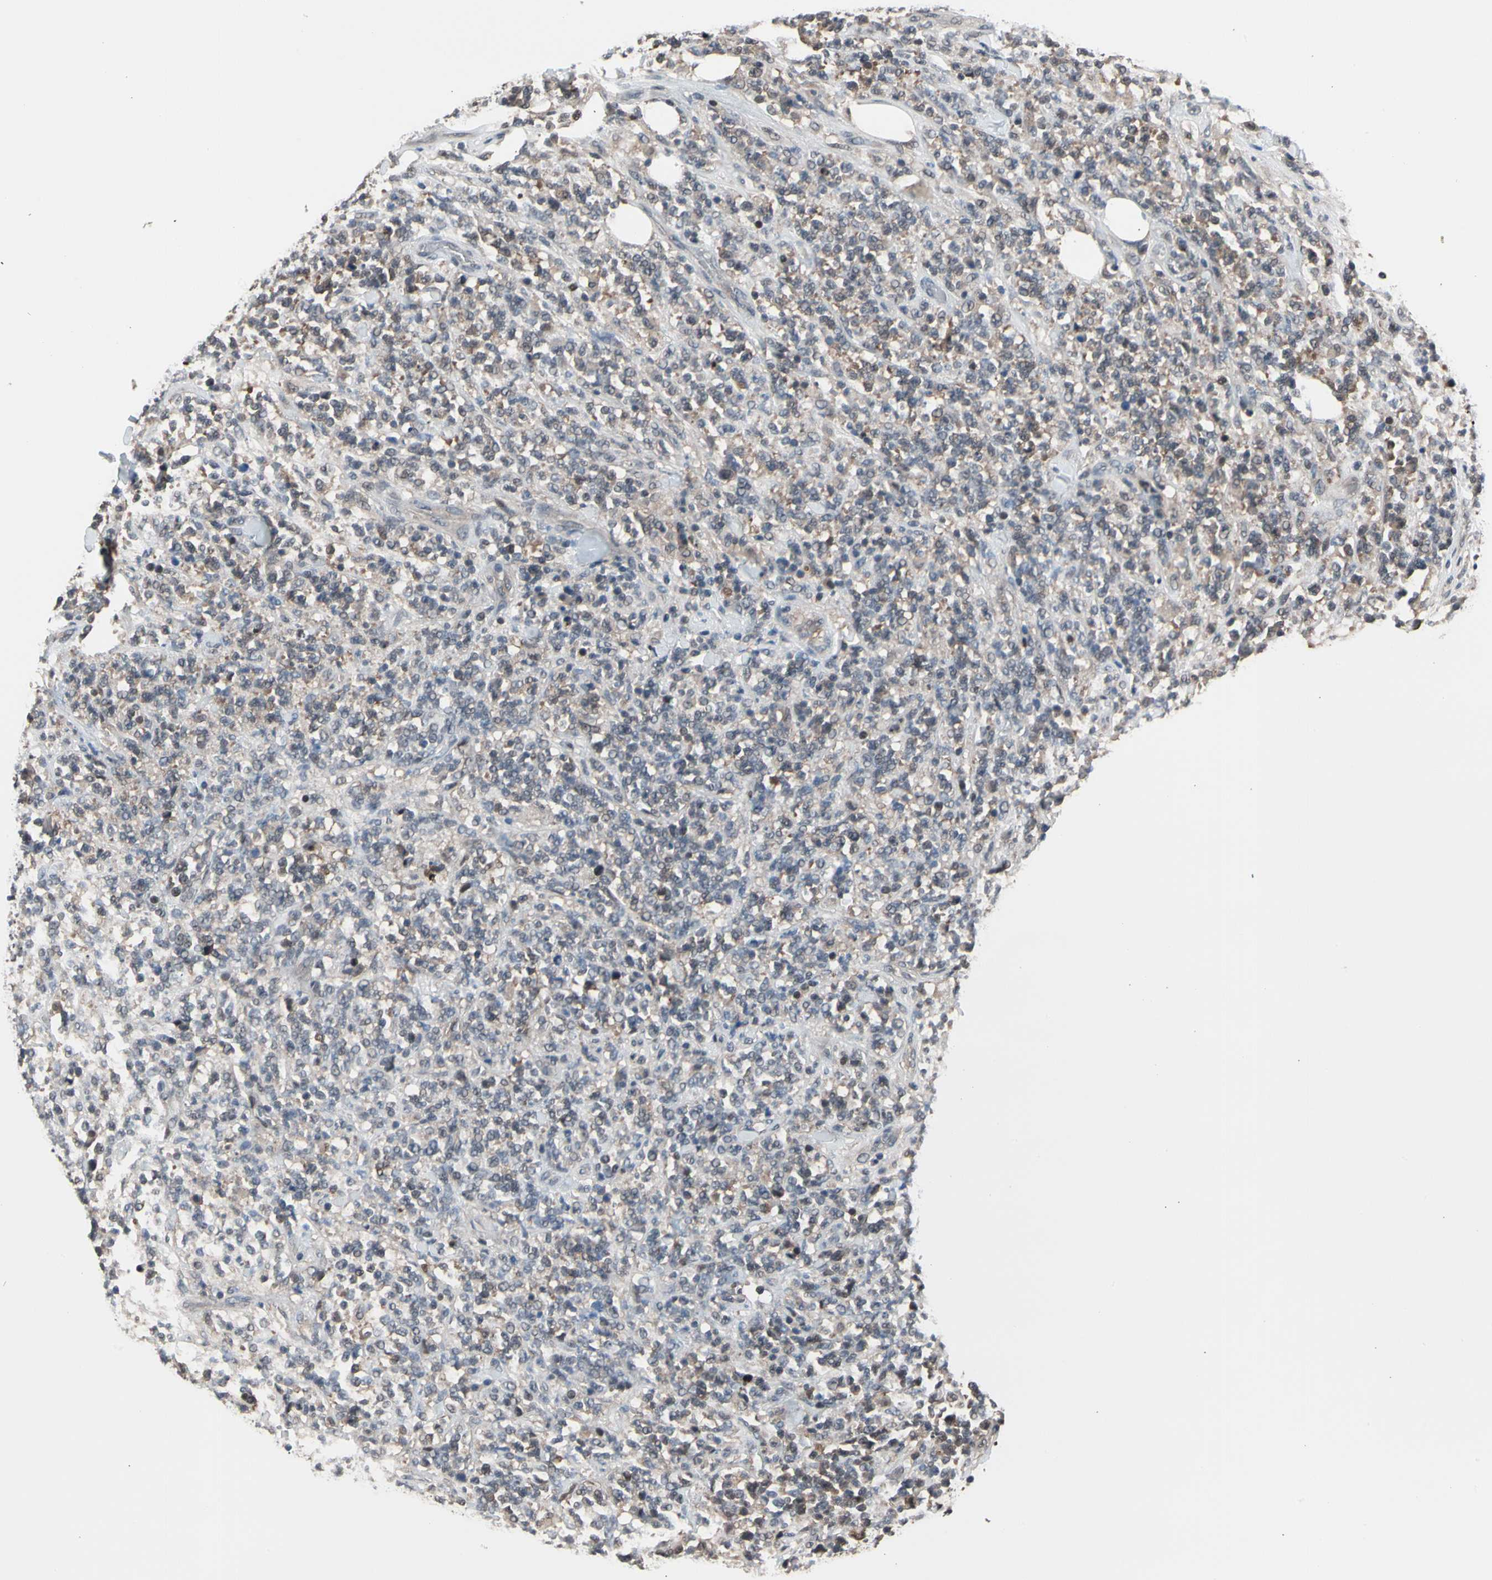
{"staining": {"intensity": "weak", "quantity": "25%-75%", "location": "cytoplasmic/membranous"}, "tissue": "lymphoma", "cell_type": "Tumor cells", "image_type": "cancer", "snomed": [{"axis": "morphology", "description": "Malignant lymphoma, non-Hodgkin's type, High grade"}, {"axis": "topography", "description": "Soft tissue"}], "caption": "Lymphoma tissue displays weak cytoplasmic/membranous expression in about 25%-75% of tumor cells, visualized by immunohistochemistry.", "gene": "PSMA2", "patient": {"sex": "male", "age": 18}}